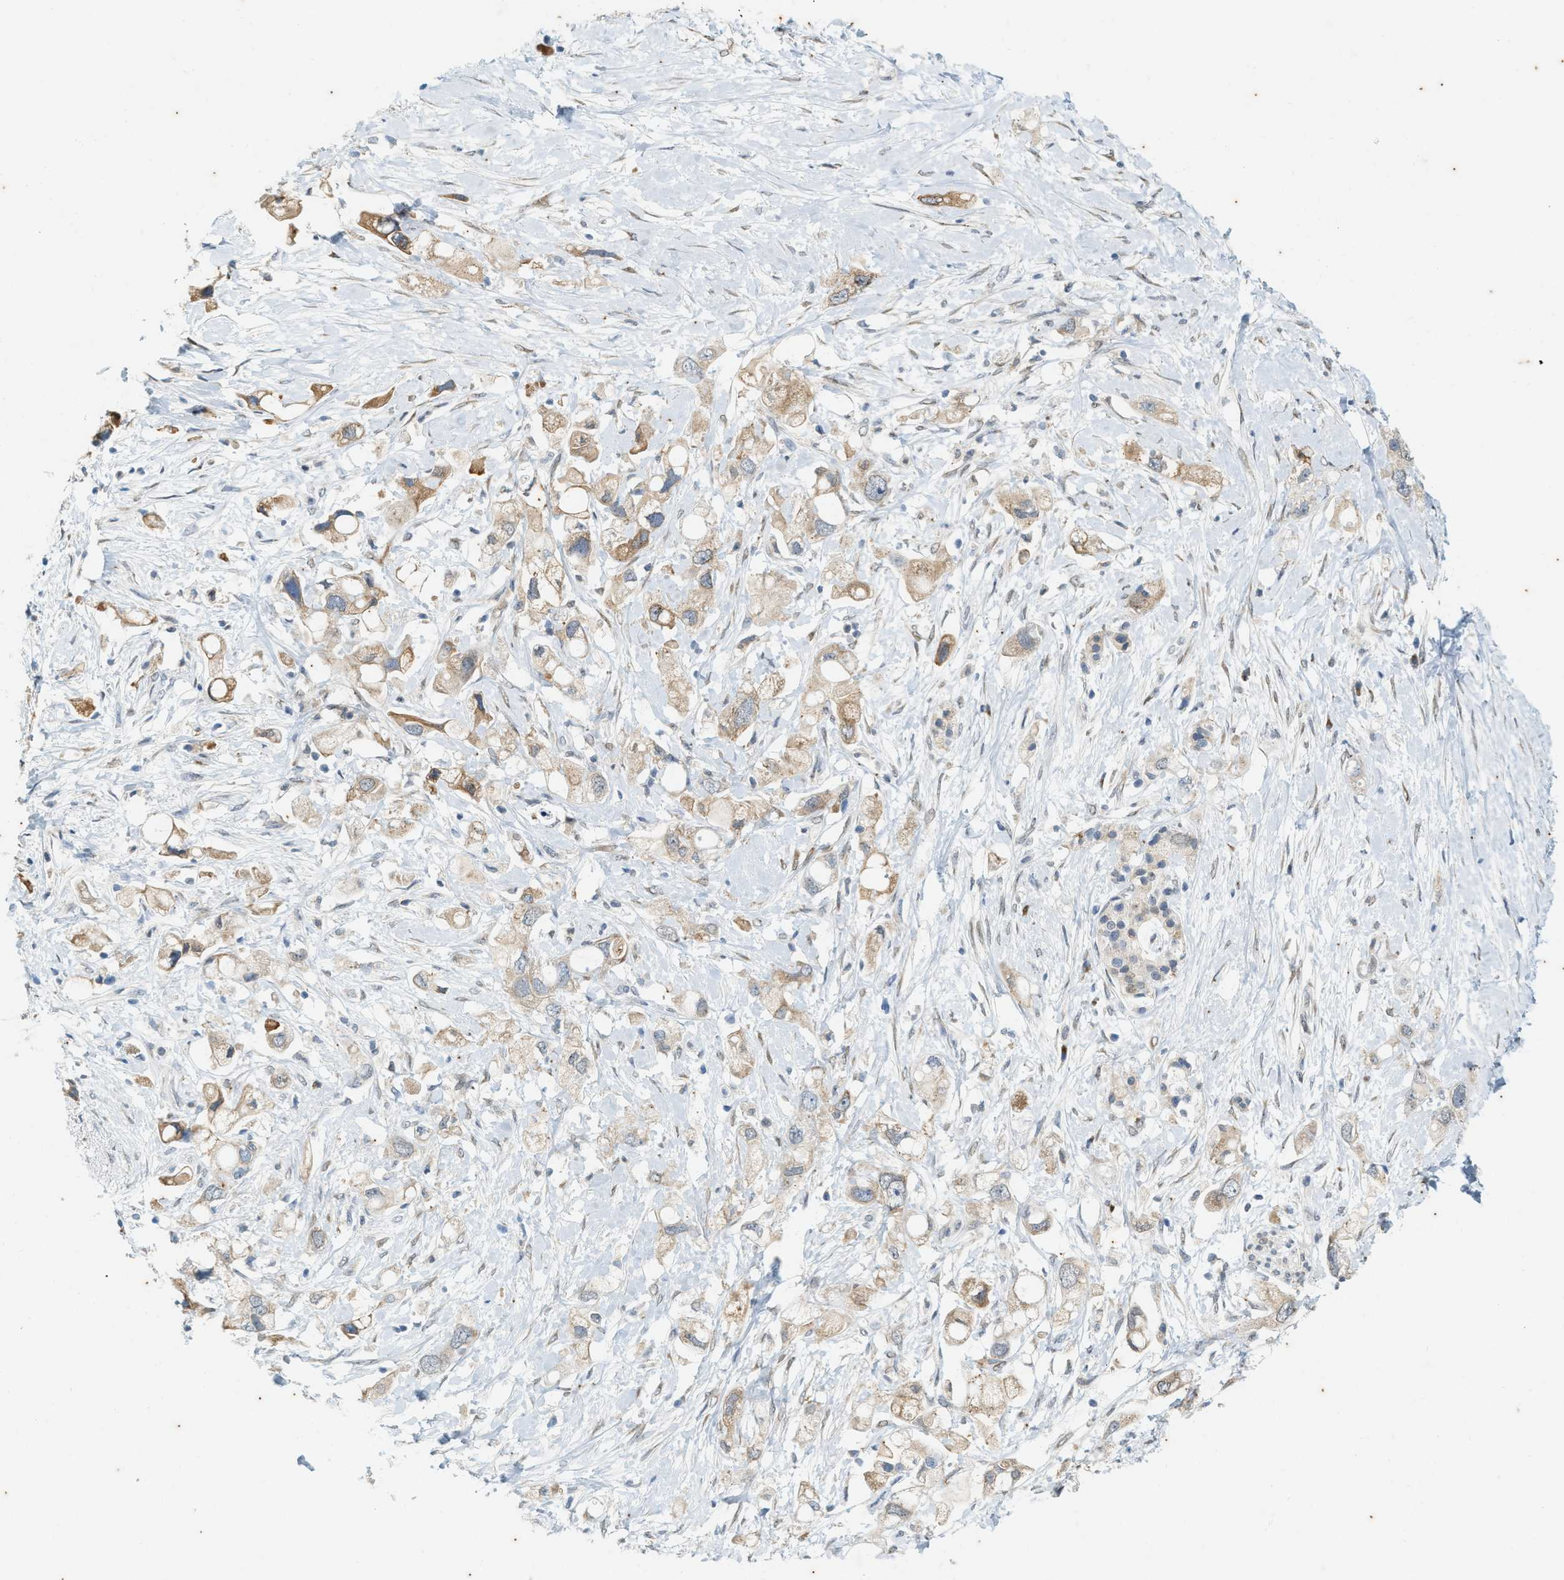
{"staining": {"intensity": "weak", "quantity": ">75%", "location": "cytoplasmic/membranous"}, "tissue": "pancreatic cancer", "cell_type": "Tumor cells", "image_type": "cancer", "snomed": [{"axis": "morphology", "description": "Adenocarcinoma, NOS"}, {"axis": "topography", "description": "Pancreas"}], "caption": "Immunohistochemical staining of pancreatic adenocarcinoma exhibits weak cytoplasmic/membranous protein expression in about >75% of tumor cells.", "gene": "CHPF2", "patient": {"sex": "female", "age": 56}}